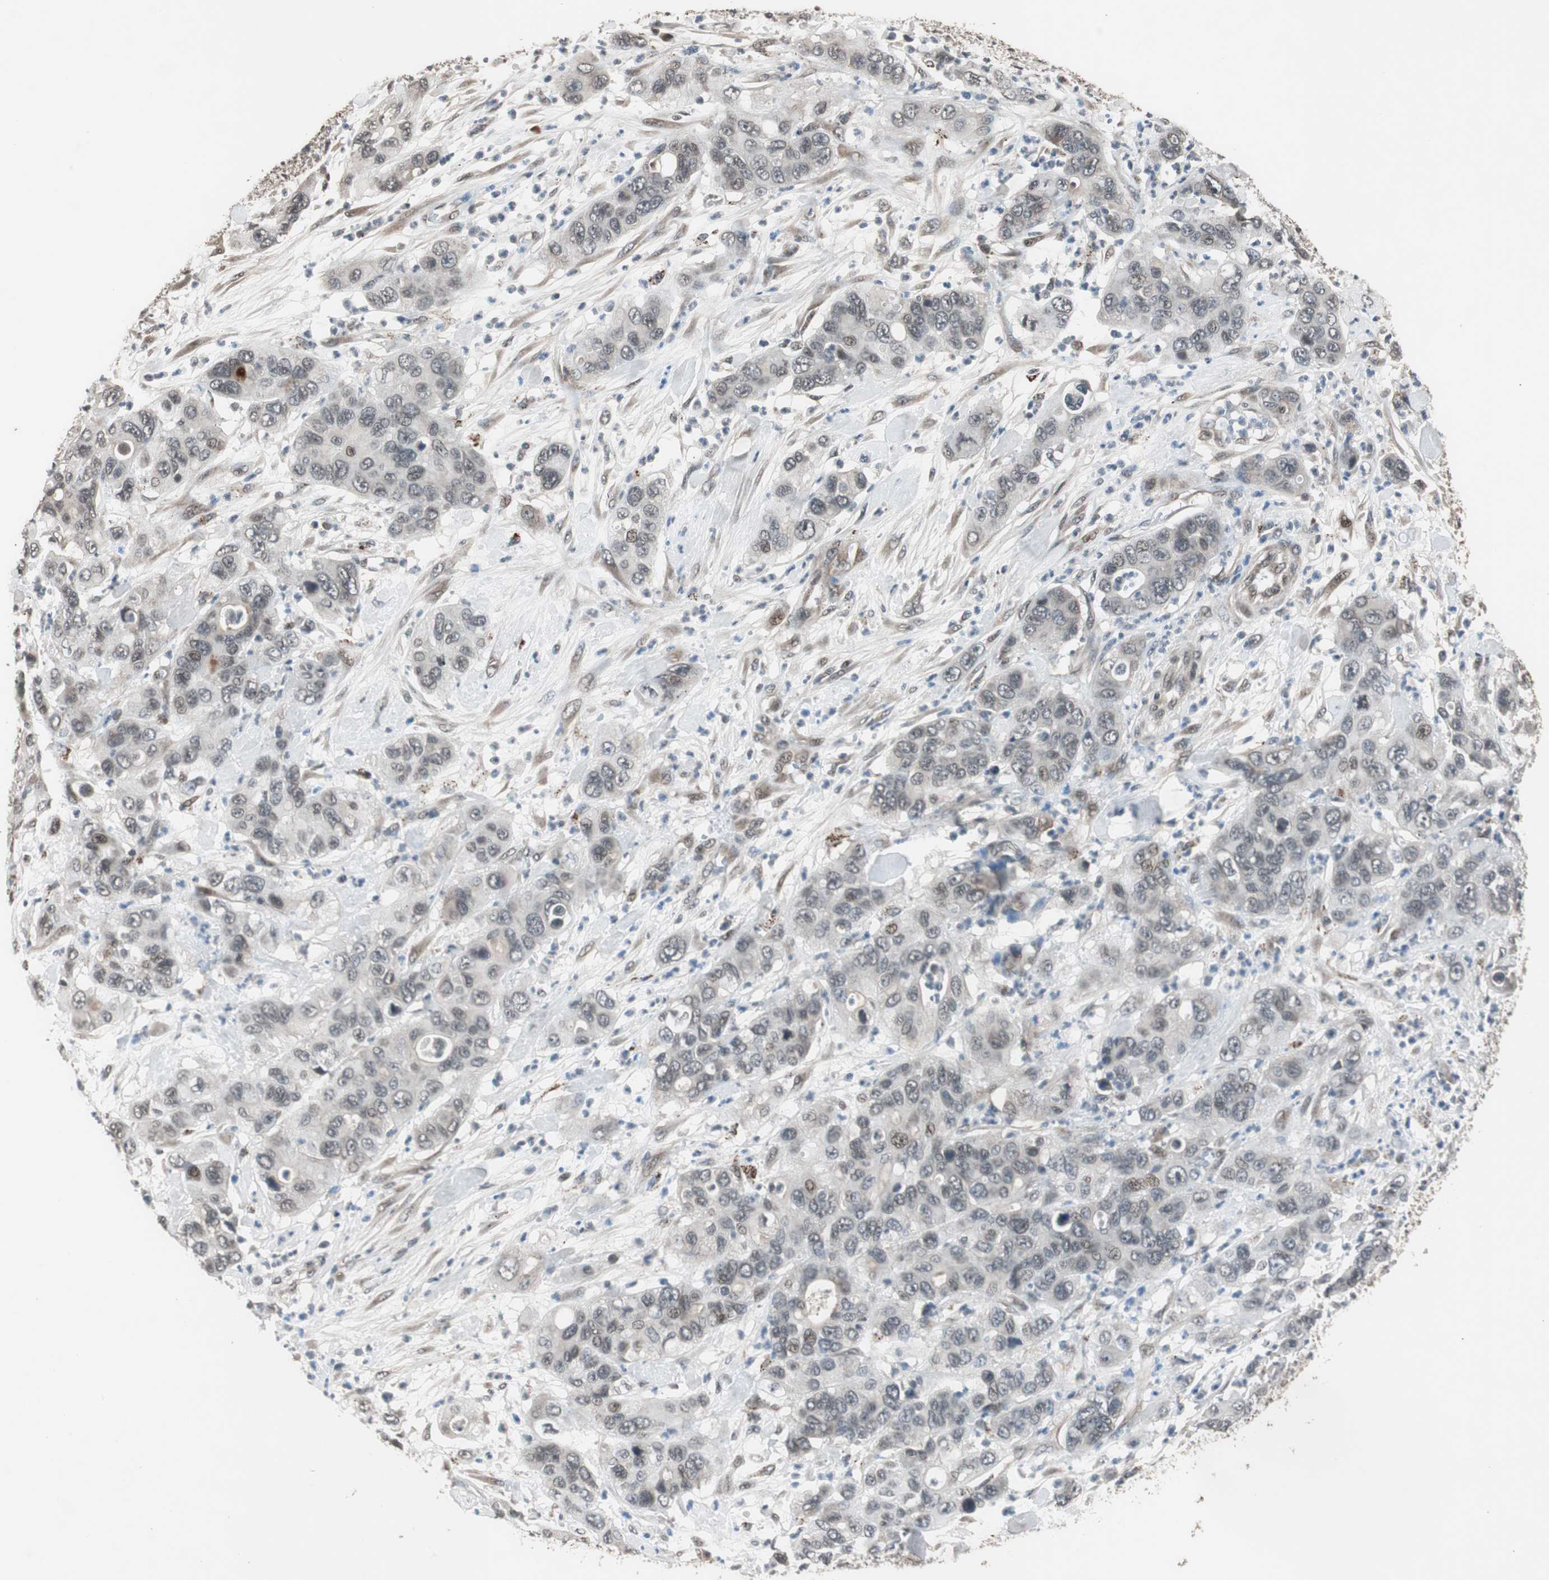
{"staining": {"intensity": "weak", "quantity": "<25%", "location": "nuclear"}, "tissue": "pancreatic cancer", "cell_type": "Tumor cells", "image_type": "cancer", "snomed": [{"axis": "morphology", "description": "Adenocarcinoma, NOS"}, {"axis": "topography", "description": "Pancreas"}], "caption": "This is a micrograph of IHC staining of pancreatic cancer (adenocarcinoma), which shows no expression in tumor cells.", "gene": "BOLA1", "patient": {"sex": "female", "age": 71}}